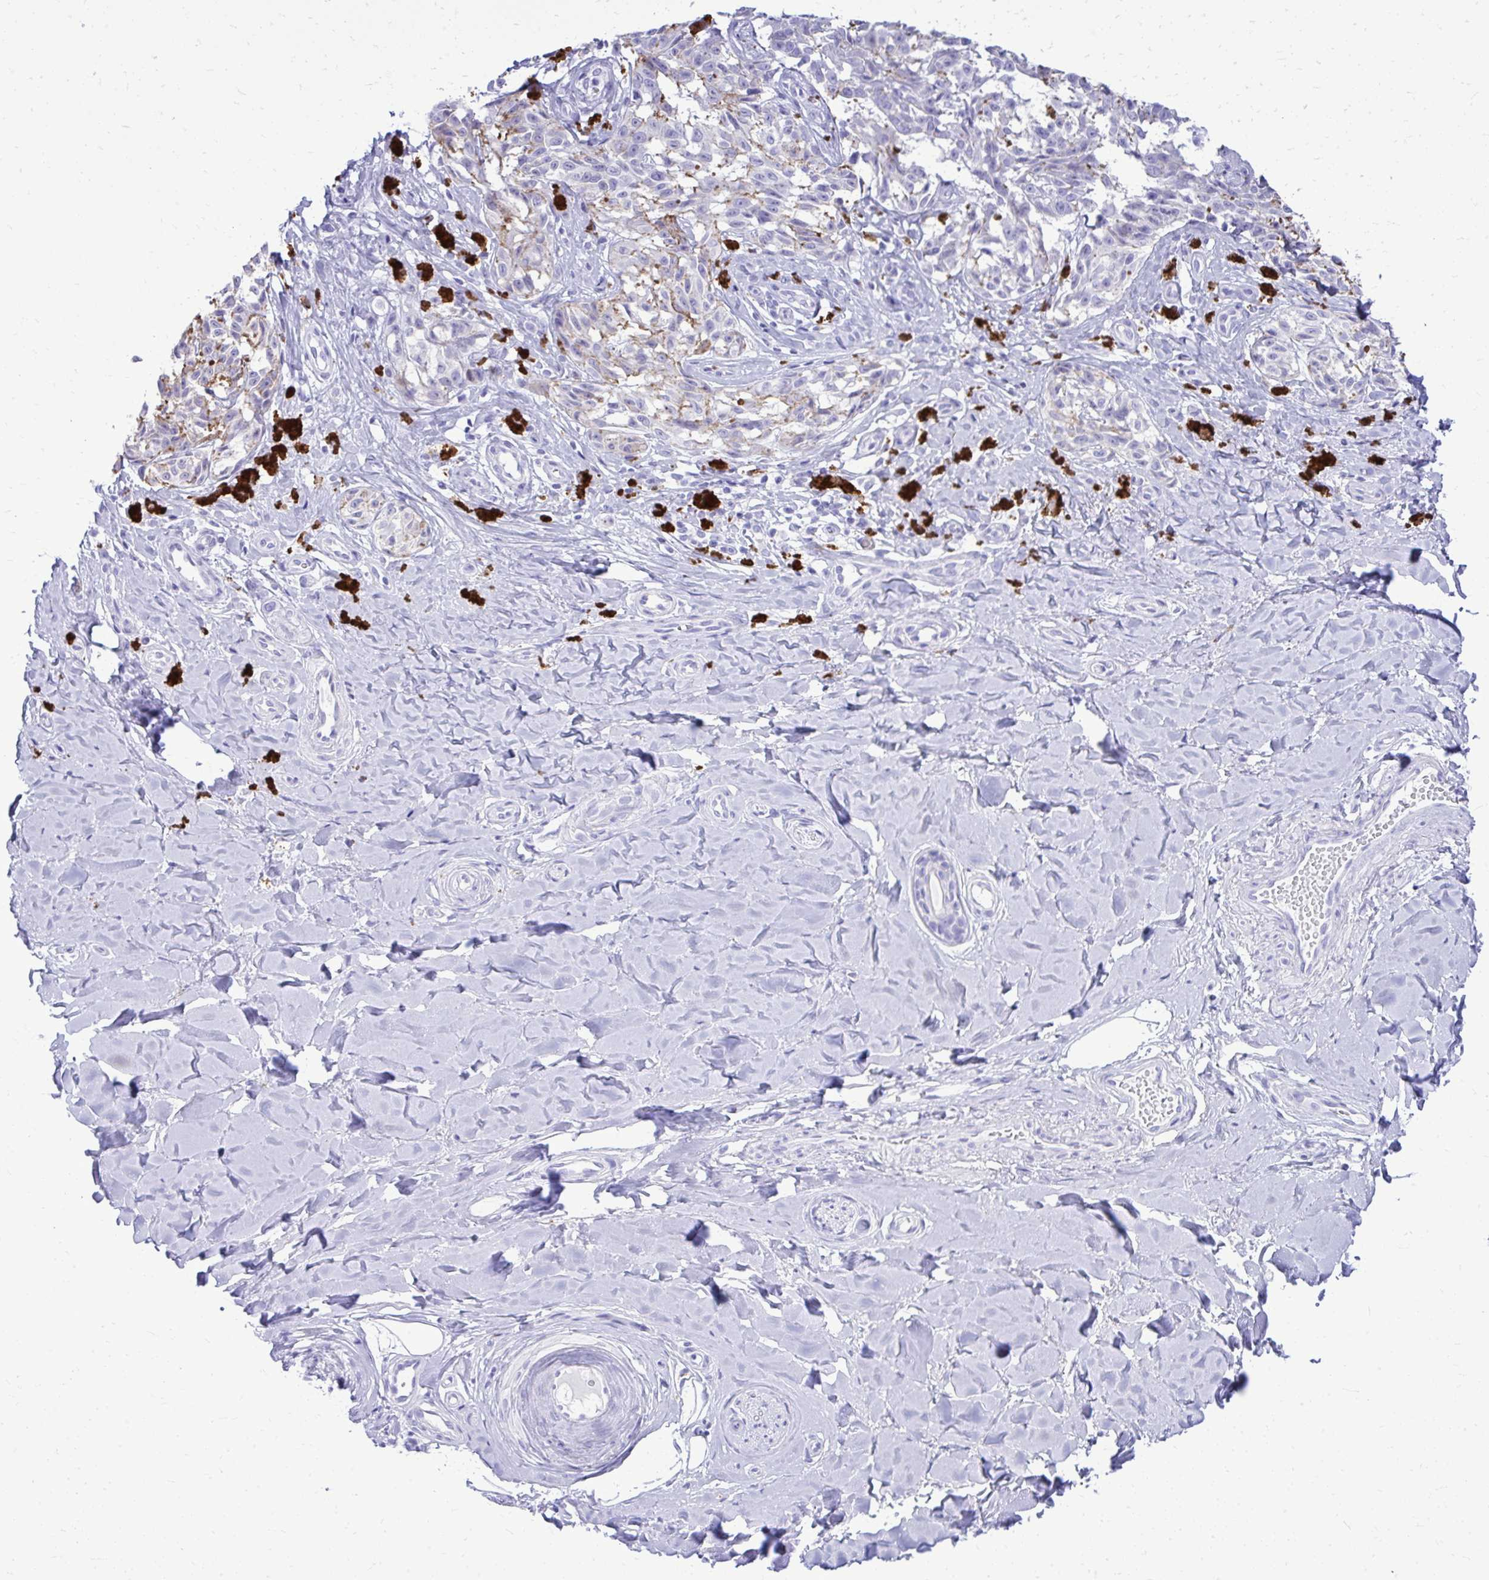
{"staining": {"intensity": "negative", "quantity": "none", "location": "none"}, "tissue": "melanoma", "cell_type": "Tumor cells", "image_type": "cancer", "snomed": [{"axis": "morphology", "description": "Malignant melanoma, NOS"}, {"axis": "topography", "description": "Skin"}], "caption": "There is no significant expression in tumor cells of melanoma.", "gene": "BCL6B", "patient": {"sex": "female", "age": 65}}